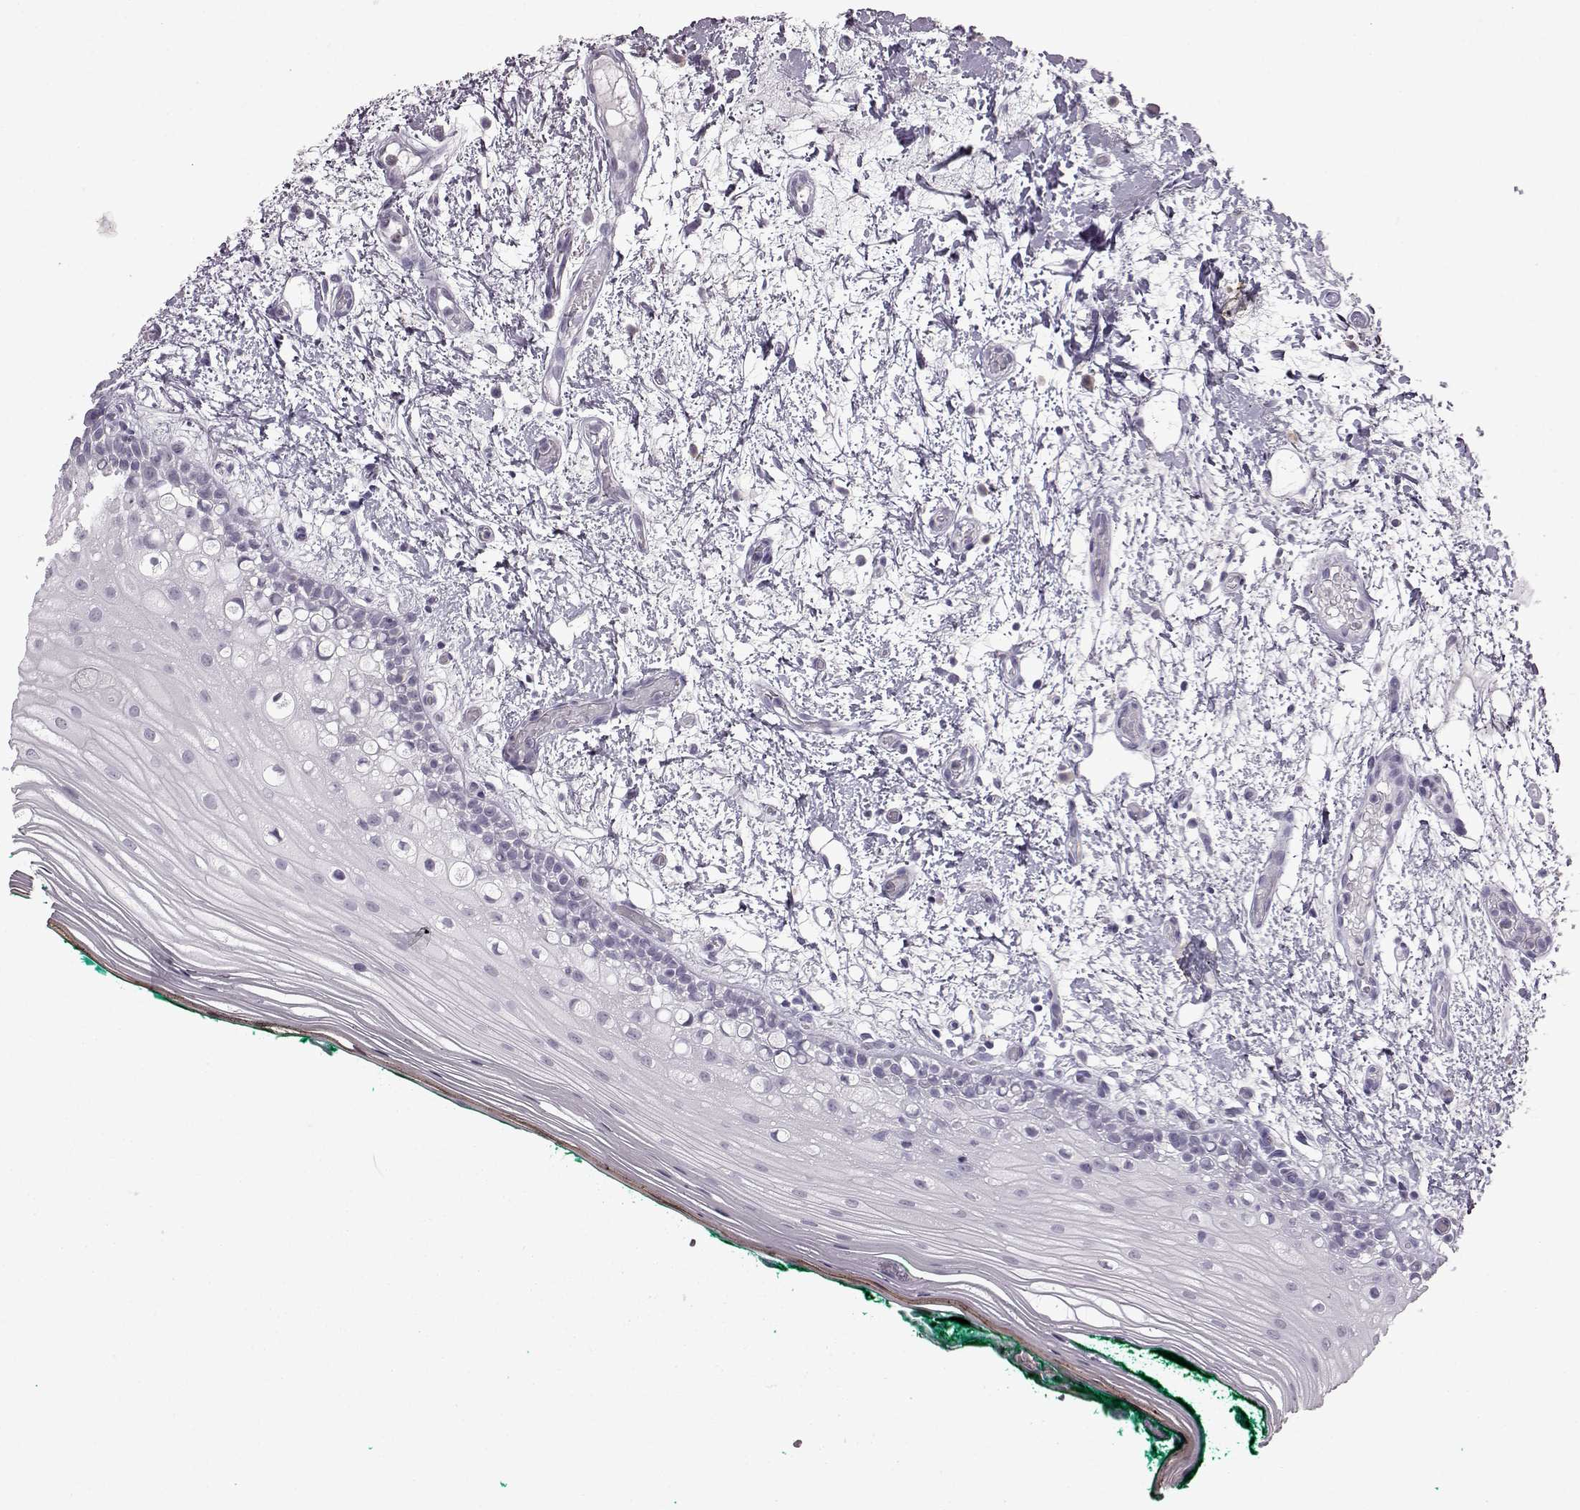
{"staining": {"intensity": "negative", "quantity": "none", "location": "none"}, "tissue": "oral mucosa", "cell_type": "Squamous epithelial cells", "image_type": "normal", "snomed": [{"axis": "morphology", "description": "Normal tissue, NOS"}, {"axis": "topography", "description": "Oral tissue"}], "caption": "A high-resolution photomicrograph shows immunohistochemistry staining of unremarkable oral mucosa, which displays no significant staining in squamous epithelial cells.", "gene": "SLC28A2", "patient": {"sex": "female", "age": 83}}